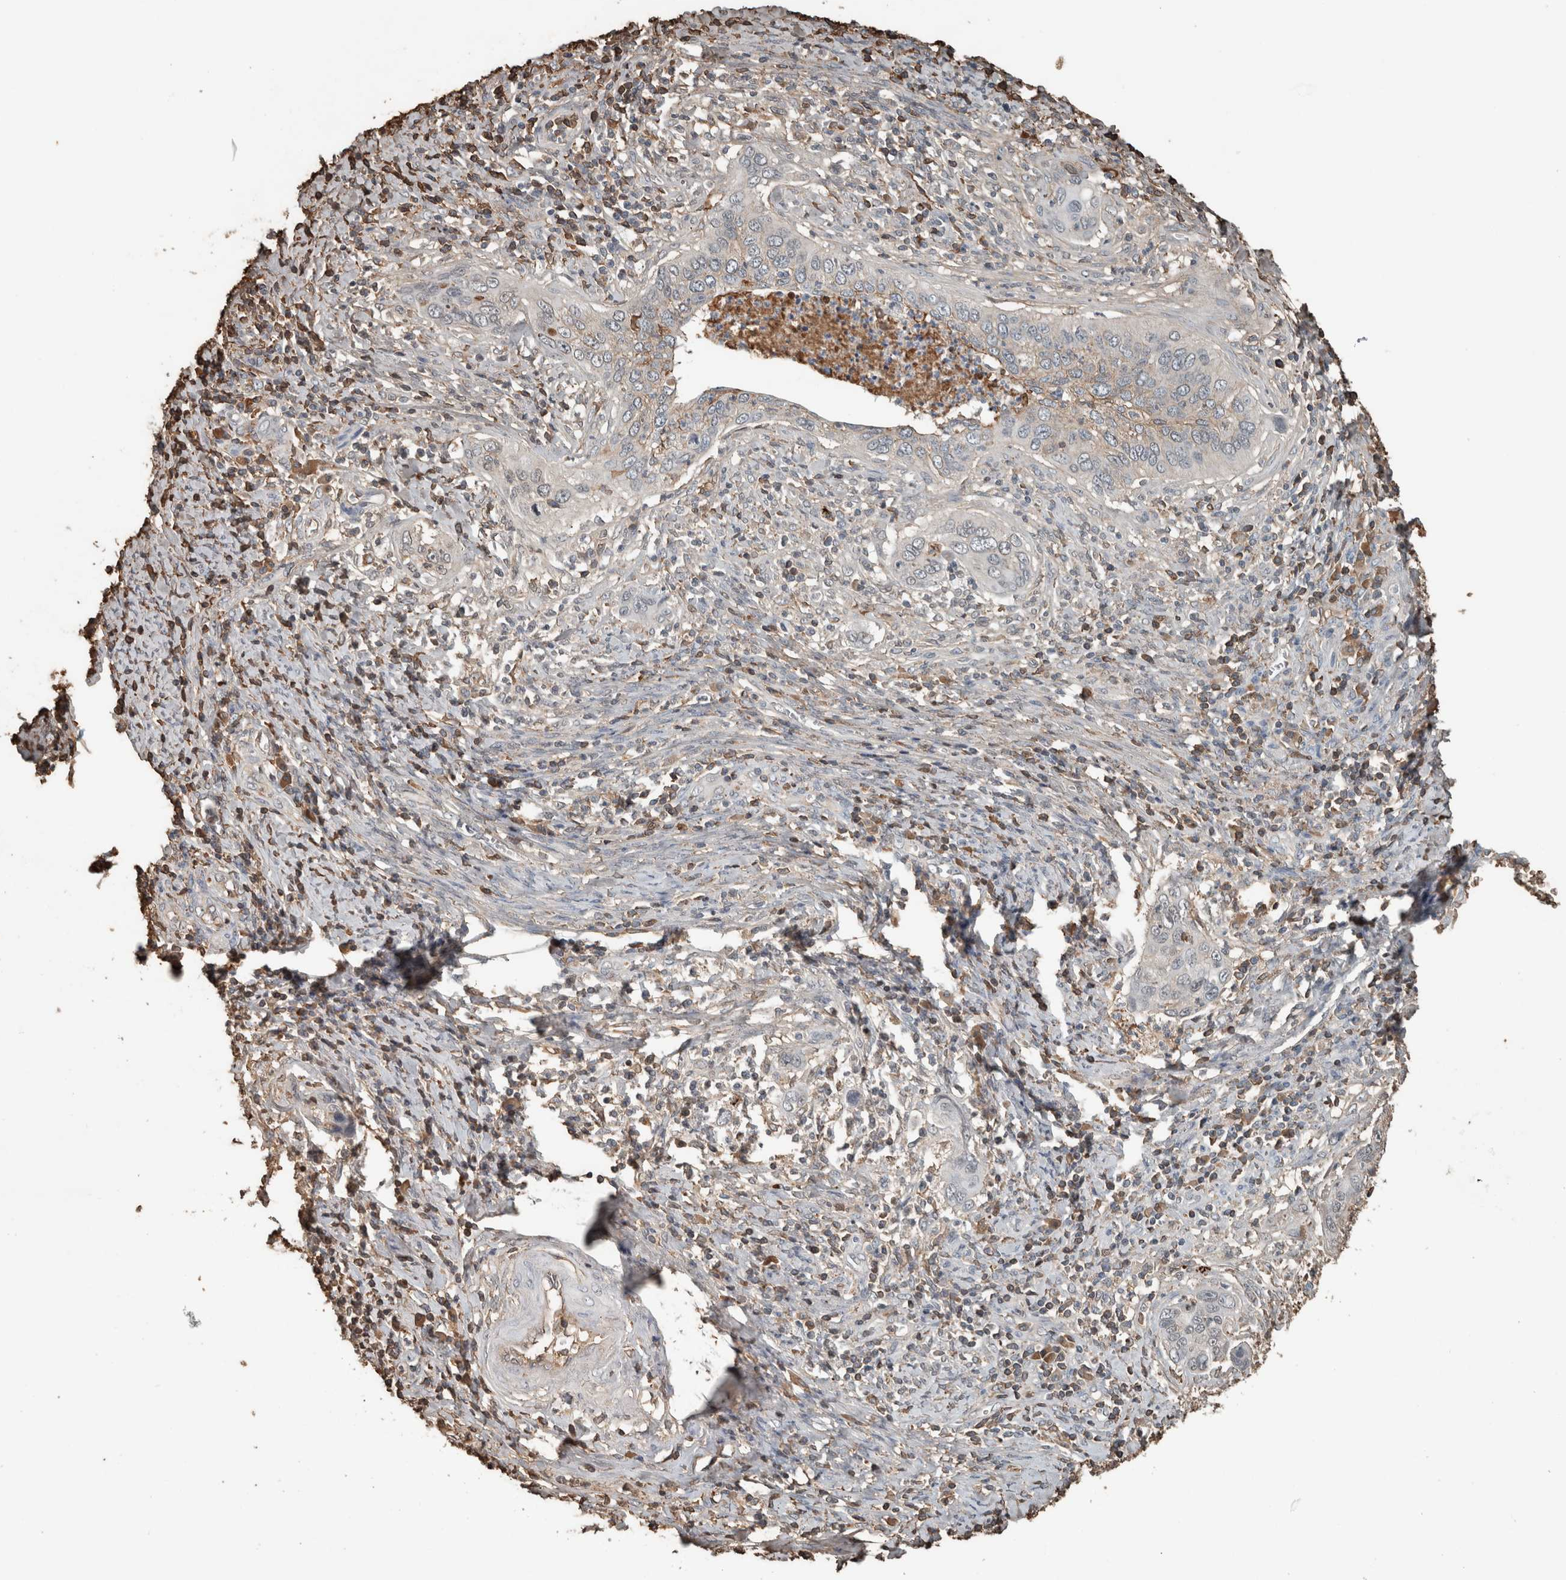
{"staining": {"intensity": "weak", "quantity": "<25%", "location": "cytoplasmic/membranous"}, "tissue": "cervical cancer", "cell_type": "Tumor cells", "image_type": "cancer", "snomed": [{"axis": "morphology", "description": "Squamous cell carcinoma, NOS"}, {"axis": "topography", "description": "Cervix"}], "caption": "Squamous cell carcinoma (cervical) was stained to show a protein in brown. There is no significant positivity in tumor cells. Brightfield microscopy of immunohistochemistry stained with DAB (brown) and hematoxylin (blue), captured at high magnification.", "gene": "USP34", "patient": {"sex": "female", "age": 53}}